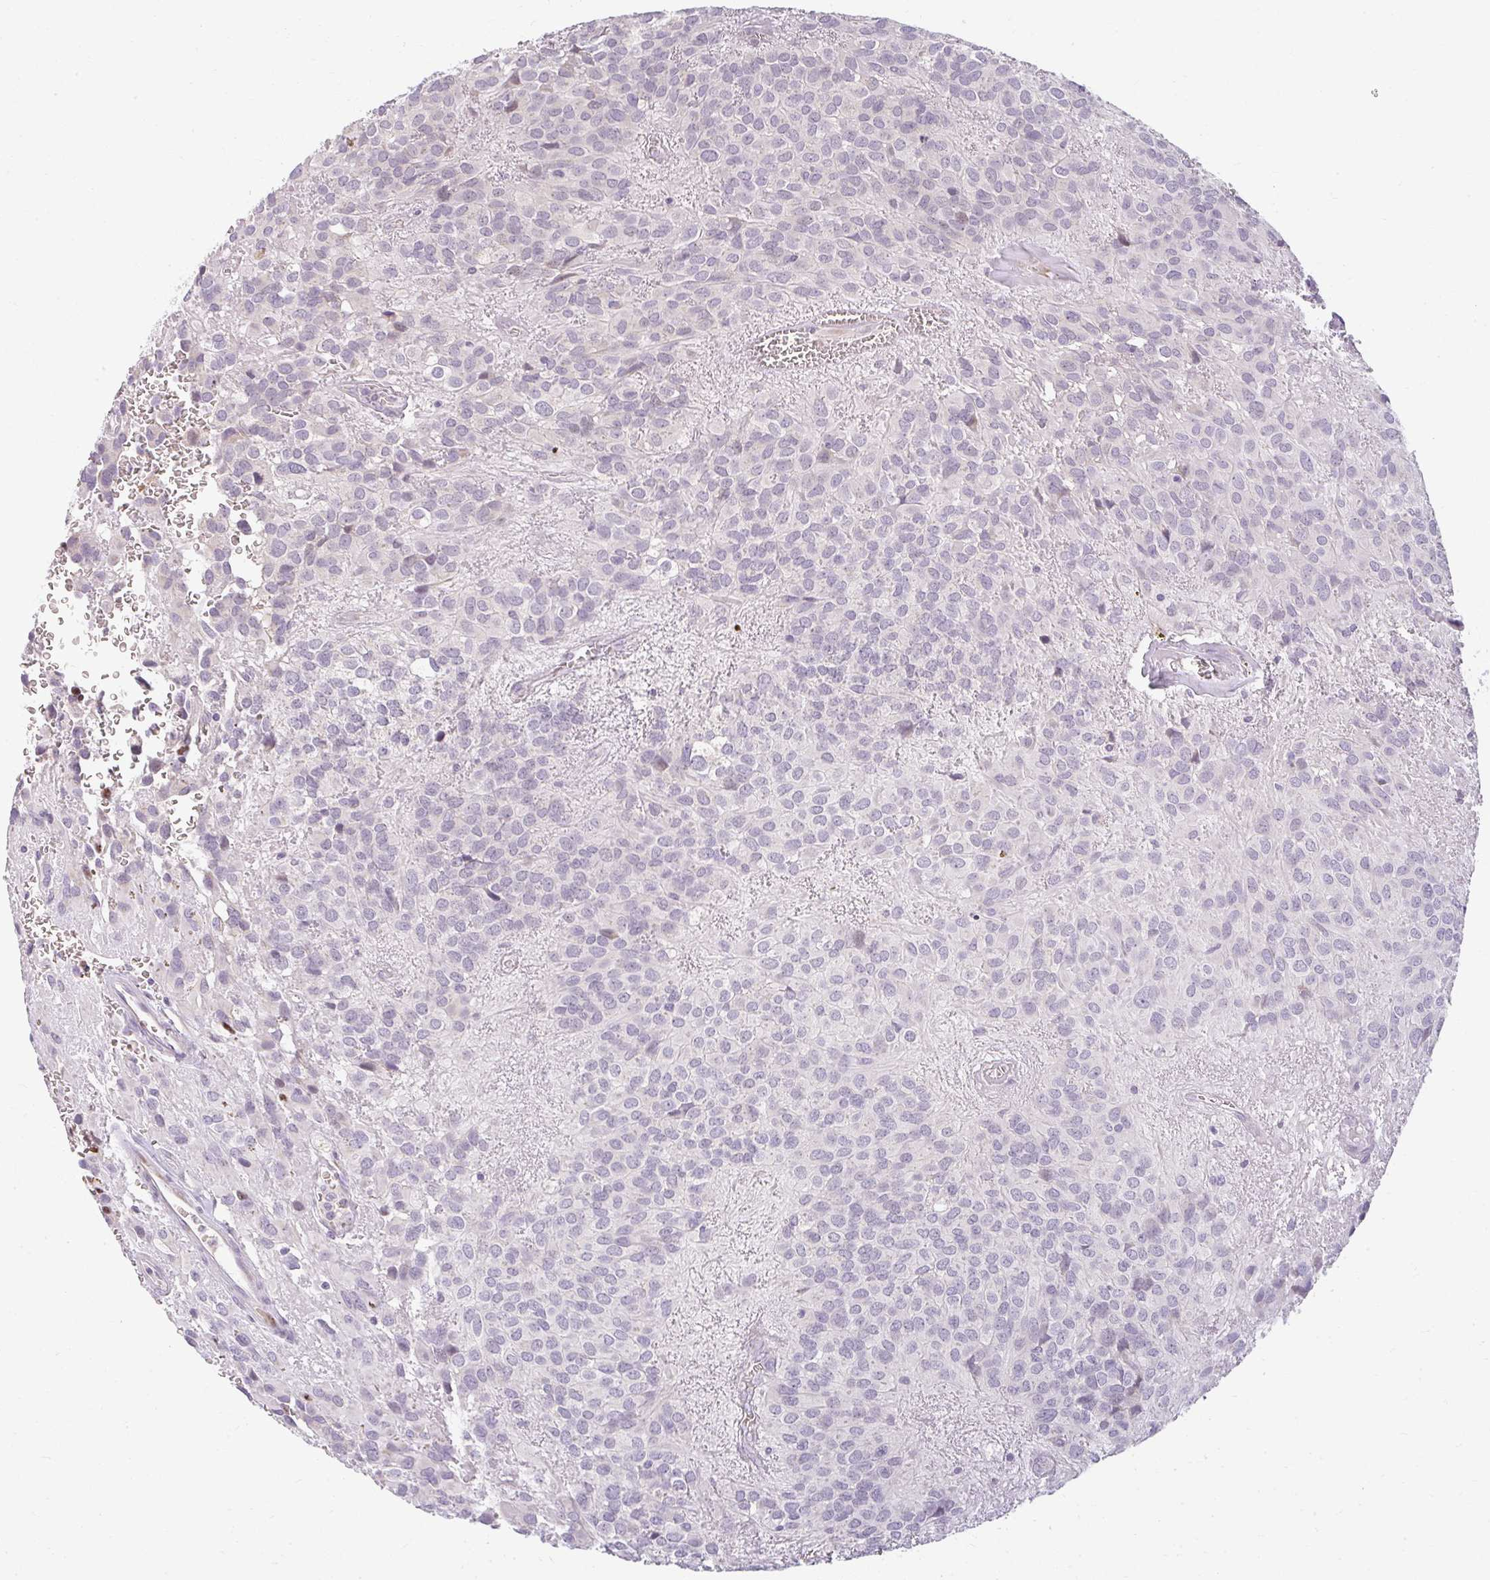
{"staining": {"intensity": "negative", "quantity": "none", "location": "none"}, "tissue": "glioma", "cell_type": "Tumor cells", "image_type": "cancer", "snomed": [{"axis": "morphology", "description": "Glioma, malignant, Low grade"}, {"axis": "topography", "description": "Brain"}], "caption": "A high-resolution photomicrograph shows immunohistochemistry staining of glioma, which reveals no significant expression in tumor cells.", "gene": "ZFYVE26", "patient": {"sex": "male", "age": 56}}